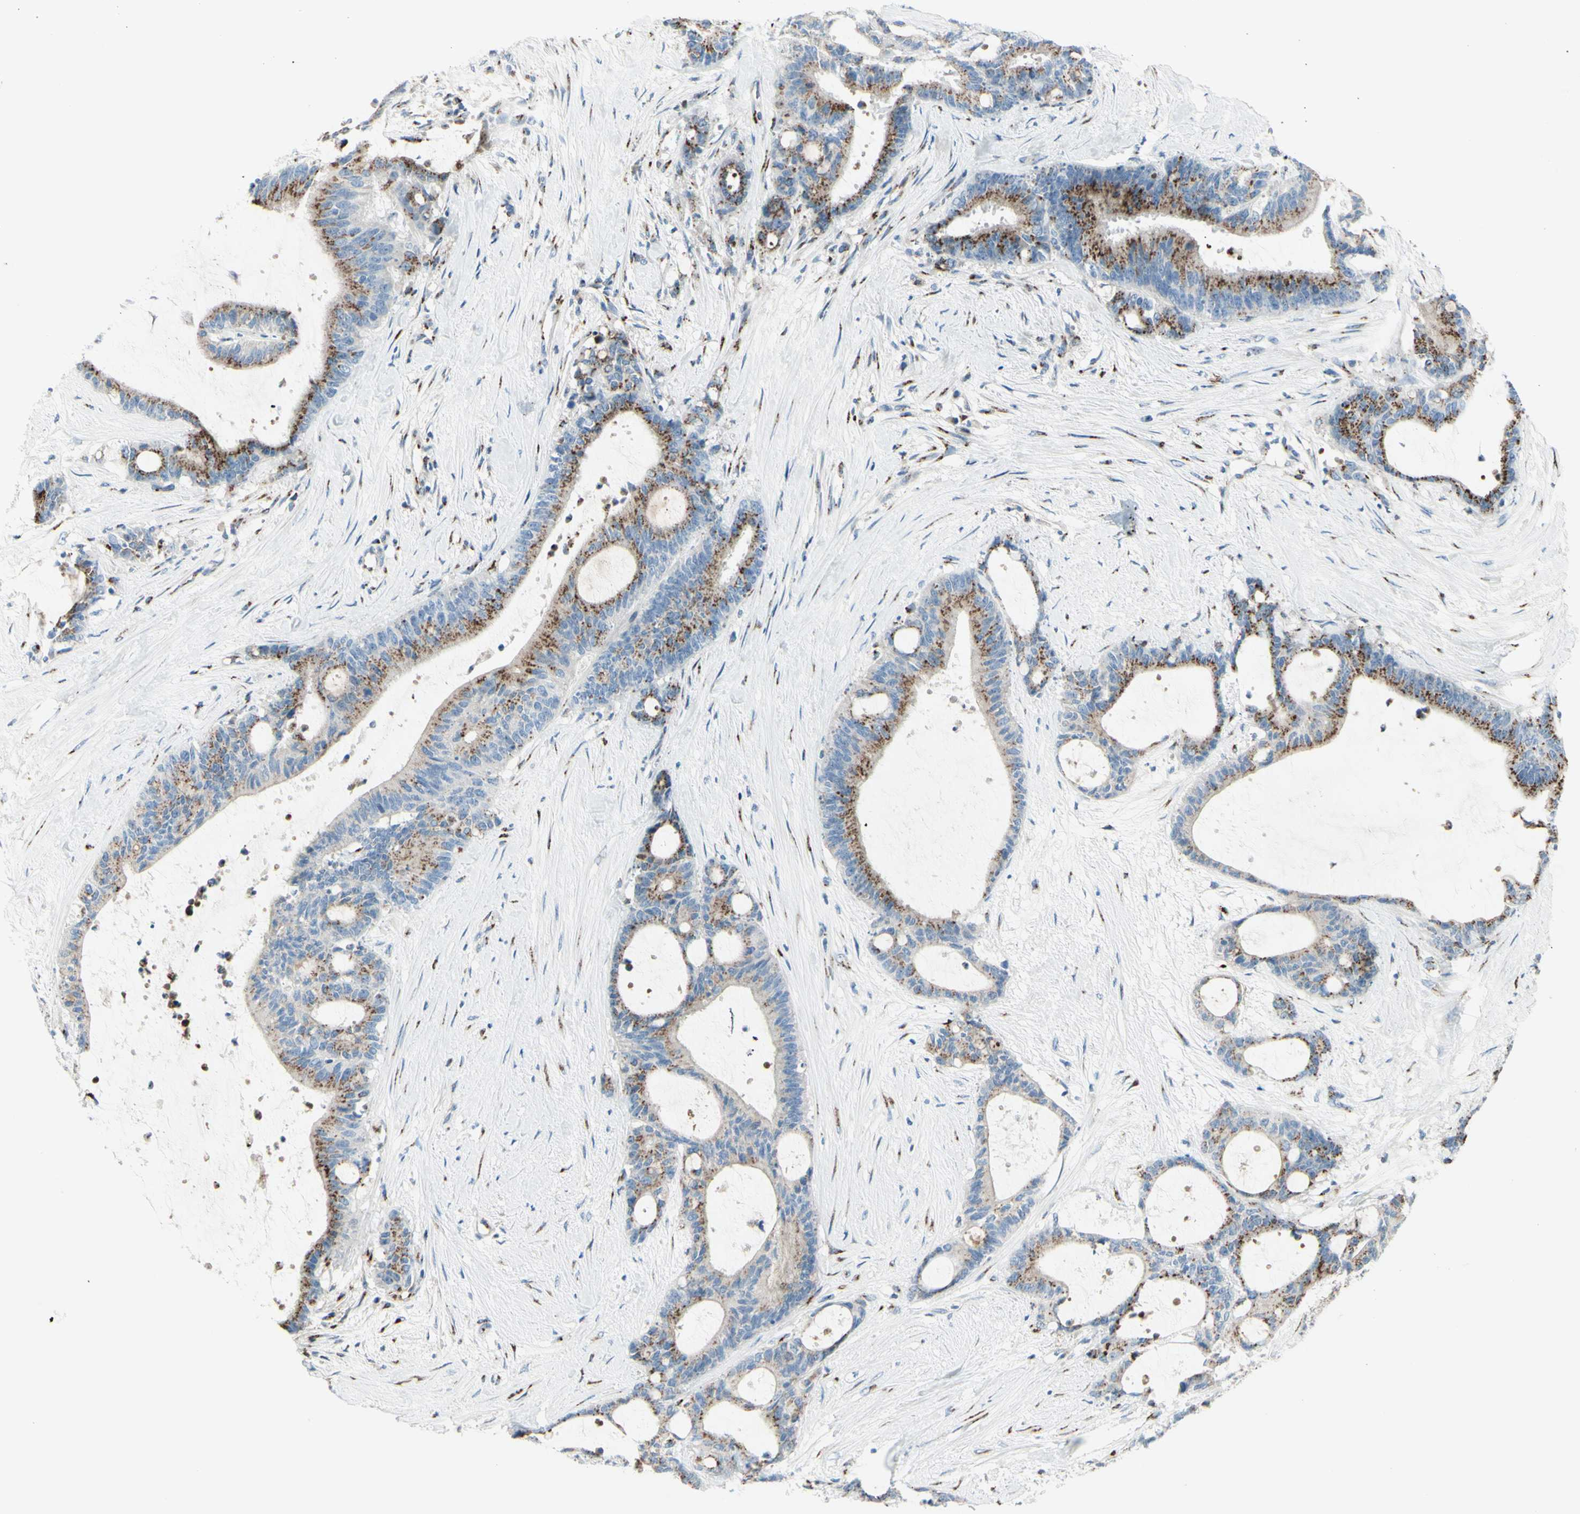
{"staining": {"intensity": "moderate", "quantity": "25%-75%", "location": "cytoplasmic/membranous"}, "tissue": "liver cancer", "cell_type": "Tumor cells", "image_type": "cancer", "snomed": [{"axis": "morphology", "description": "Cholangiocarcinoma"}, {"axis": "topography", "description": "Liver"}], "caption": "High-magnification brightfield microscopy of cholangiocarcinoma (liver) stained with DAB (3,3'-diaminobenzidine) (brown) and counterstained with hematoxylin (blue). tumor cells exhibit moderate cytoplasmic/membranous expression is seen in about25%-75% of cells.", "gene": "B4GALT1", "patient": {"sex": "female", "age": 73}}